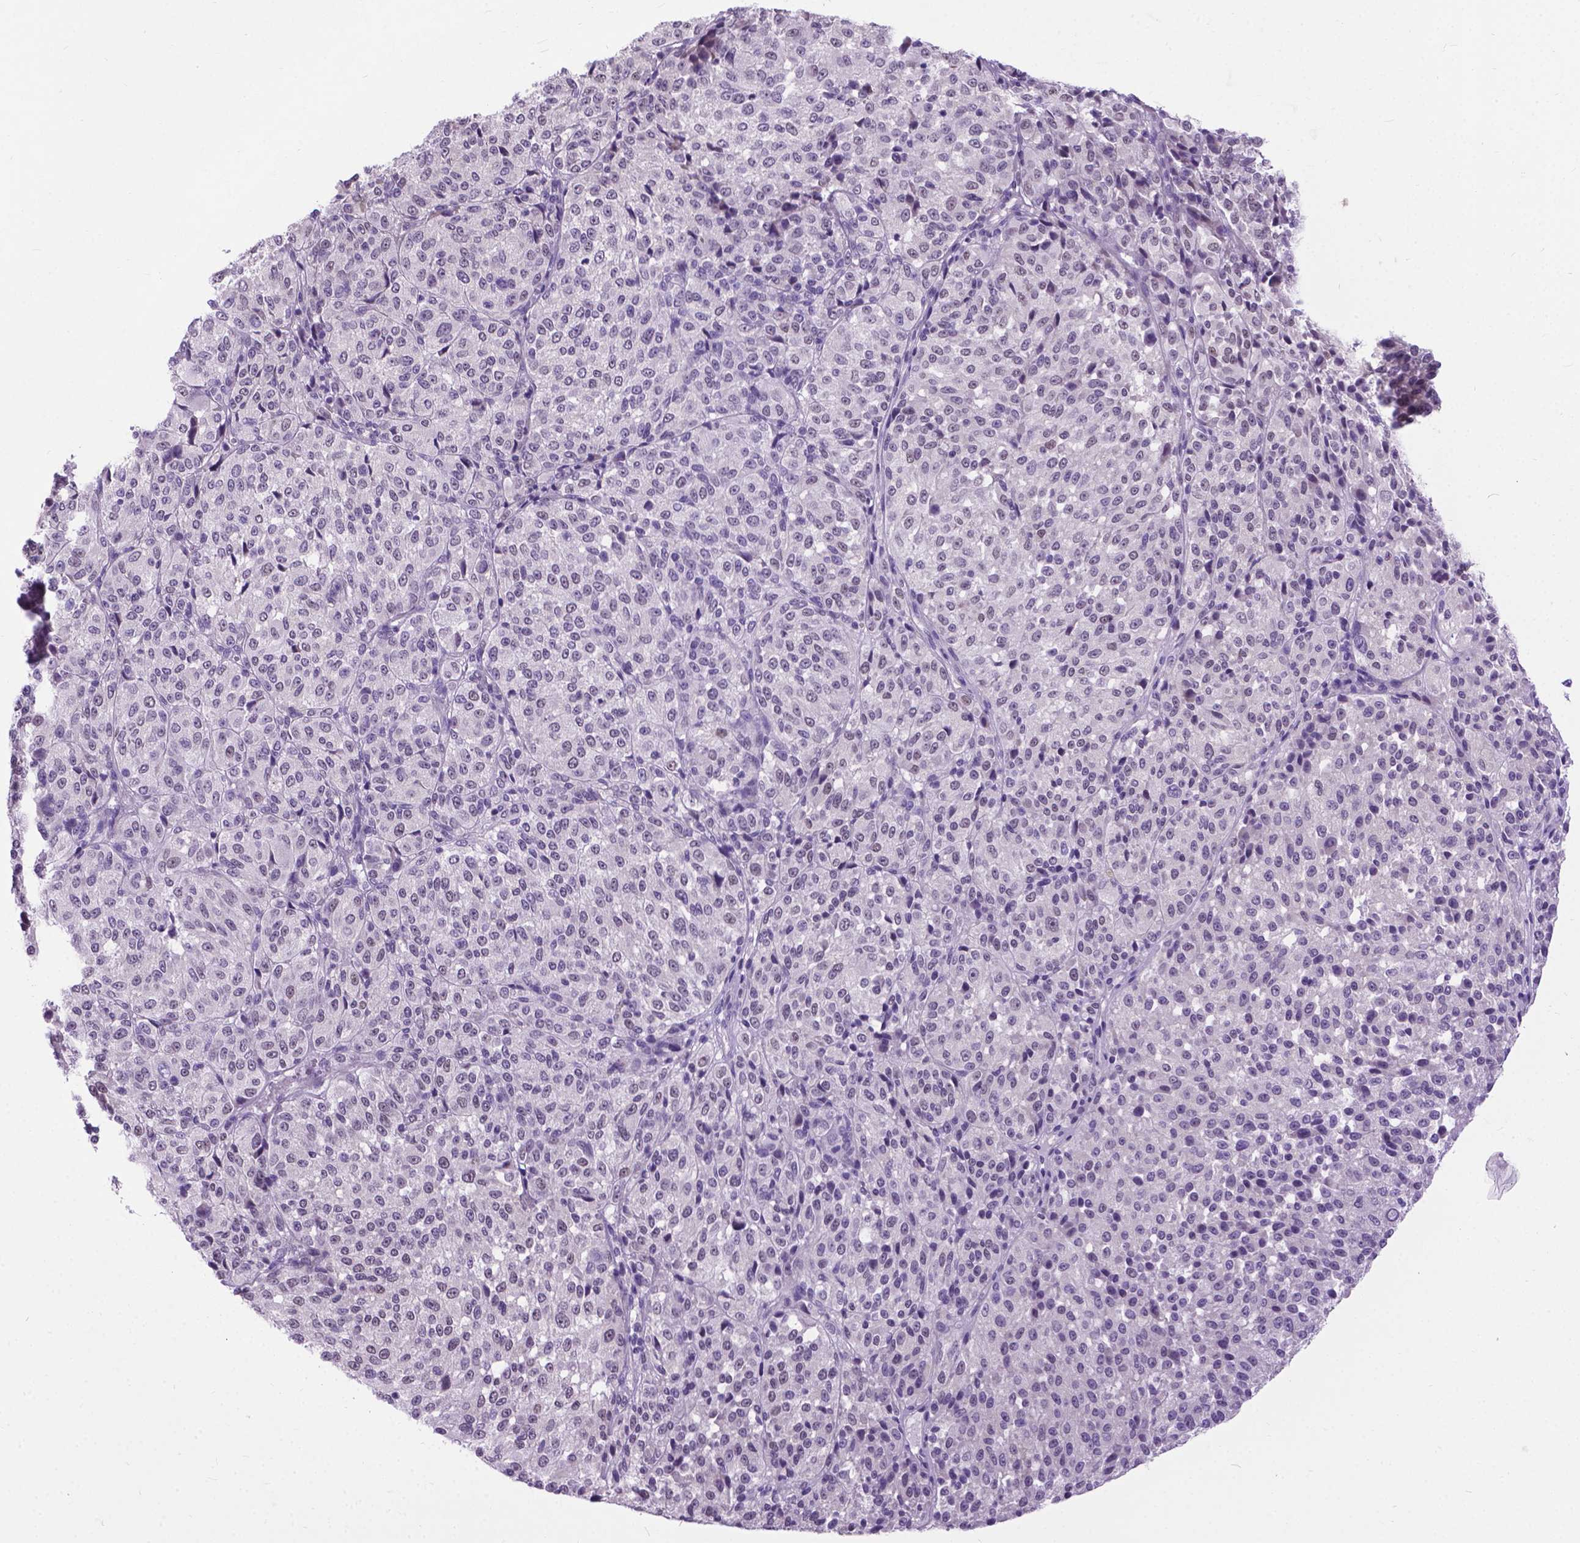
{"staining": {"intensity": "negative", "quantity": "none", "location": "none"}, "tissue": "melanoma", "cell_type": "Tumor cells", "image_type": "cancer", "snomed": [{"axis": "morphology", "description": "Malignant melanoma, Metastatic site"}, {"axis": "topography", "description": "Brain"}], "caption": "This is a photomicrograph of immunohistochemistry (IHC) staining of melanoma, which shows no expression in tumor cells.", "gene": "APCDD1L", "patient": {"sex": "female", "age": 56}}